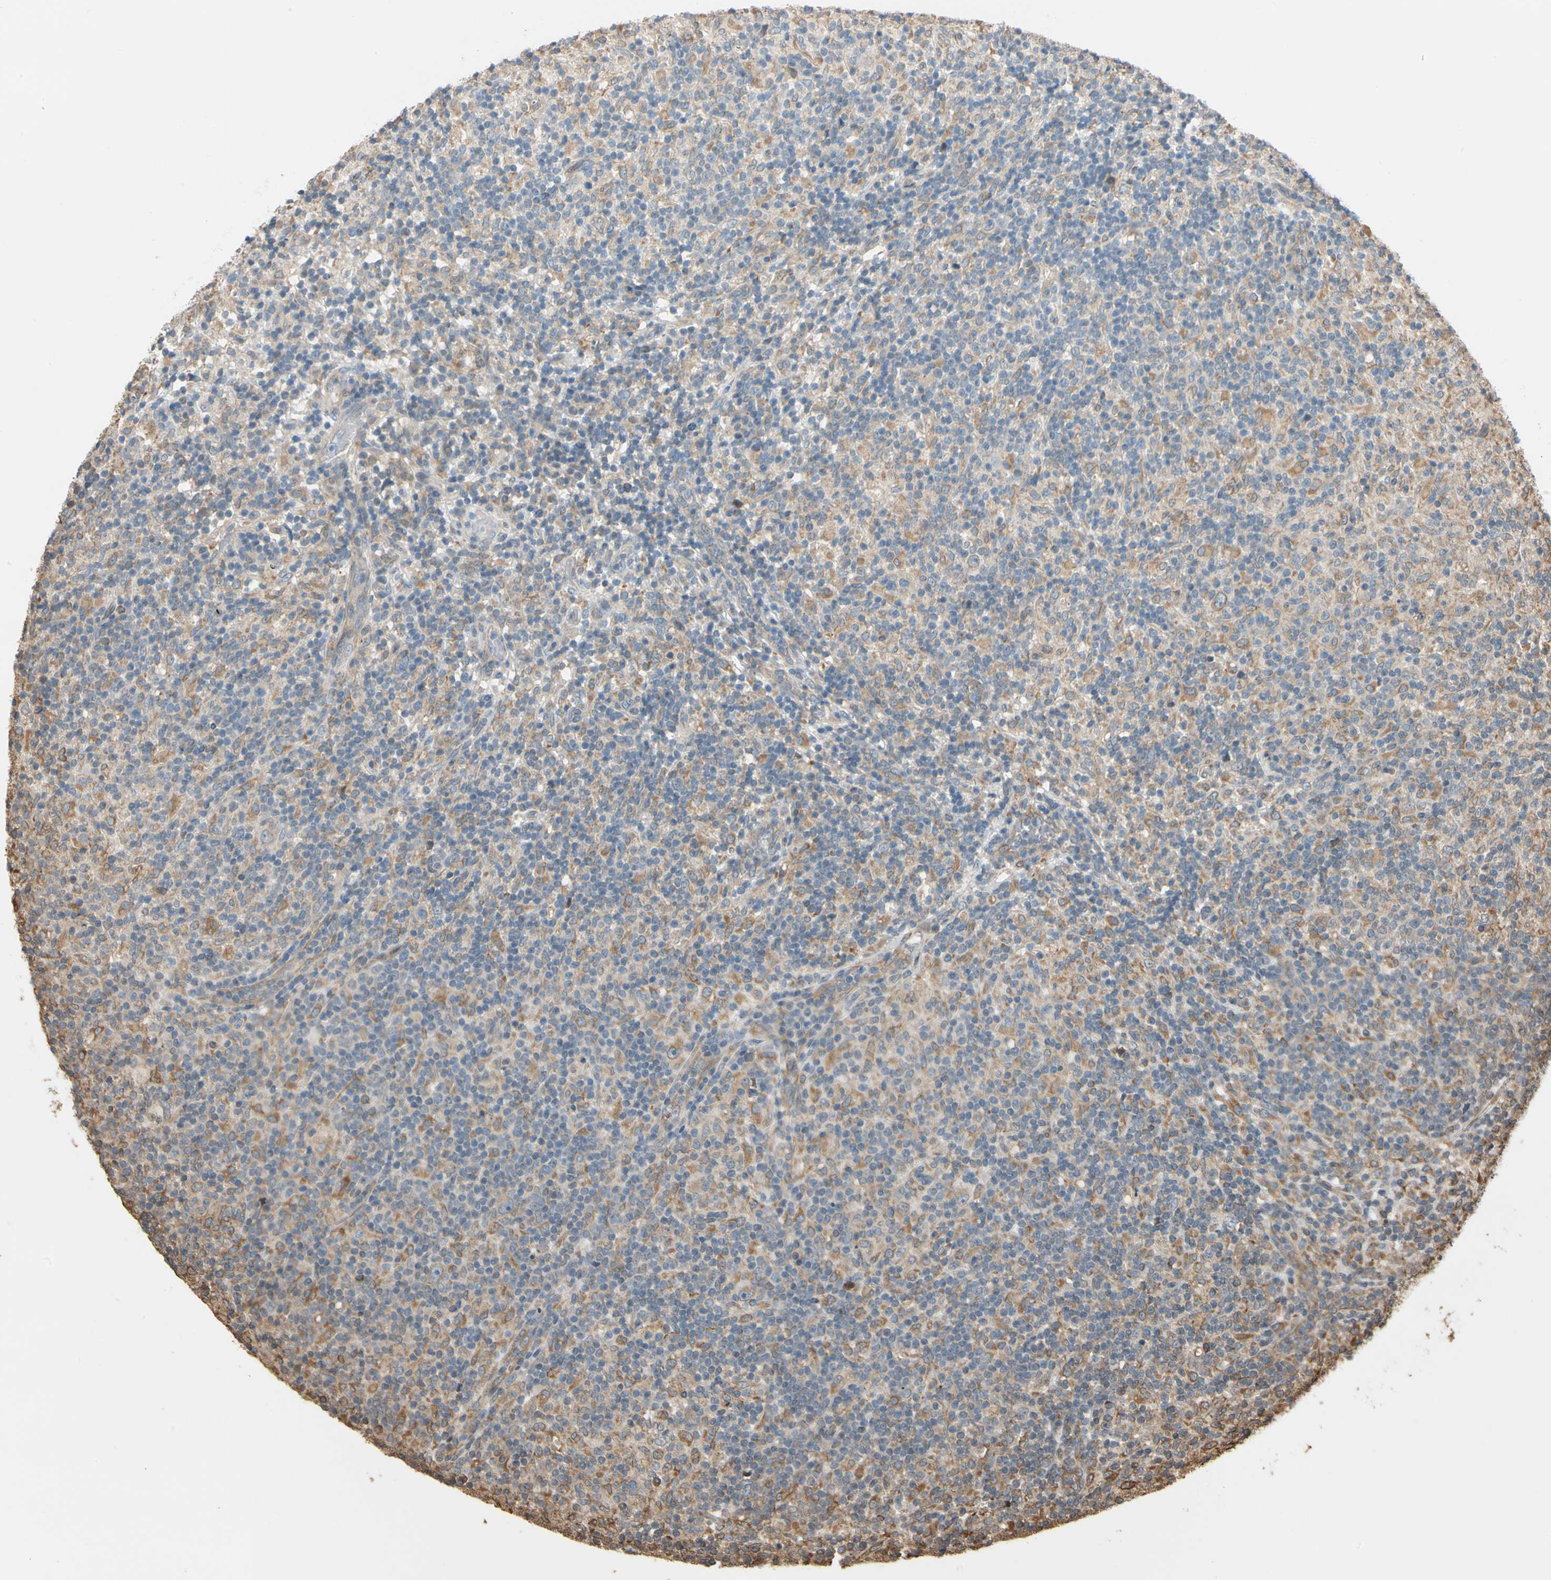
{"staining": {"intensity": "moderate", "quantity": "25%-75%", "location": "cytoplasmic/membranous"}, "tissue": "lymphoma", "cell_type": "Tumor cells", "image_type": "cancer", "snomed": [{"axis": "morphology", "description": "Hodgkin's disease, NOS"}, {"axis": "topography", "description": "Lymph node"}], "caption": "Approximately 25%-75% of tumor cells in lymphoma display moderate cytoplasmic/membranous protein positivity as visualized by brown immunohistochemical staining.", "gene": "MAP3K7", "patient": {"sex": "male", "age": 70}}